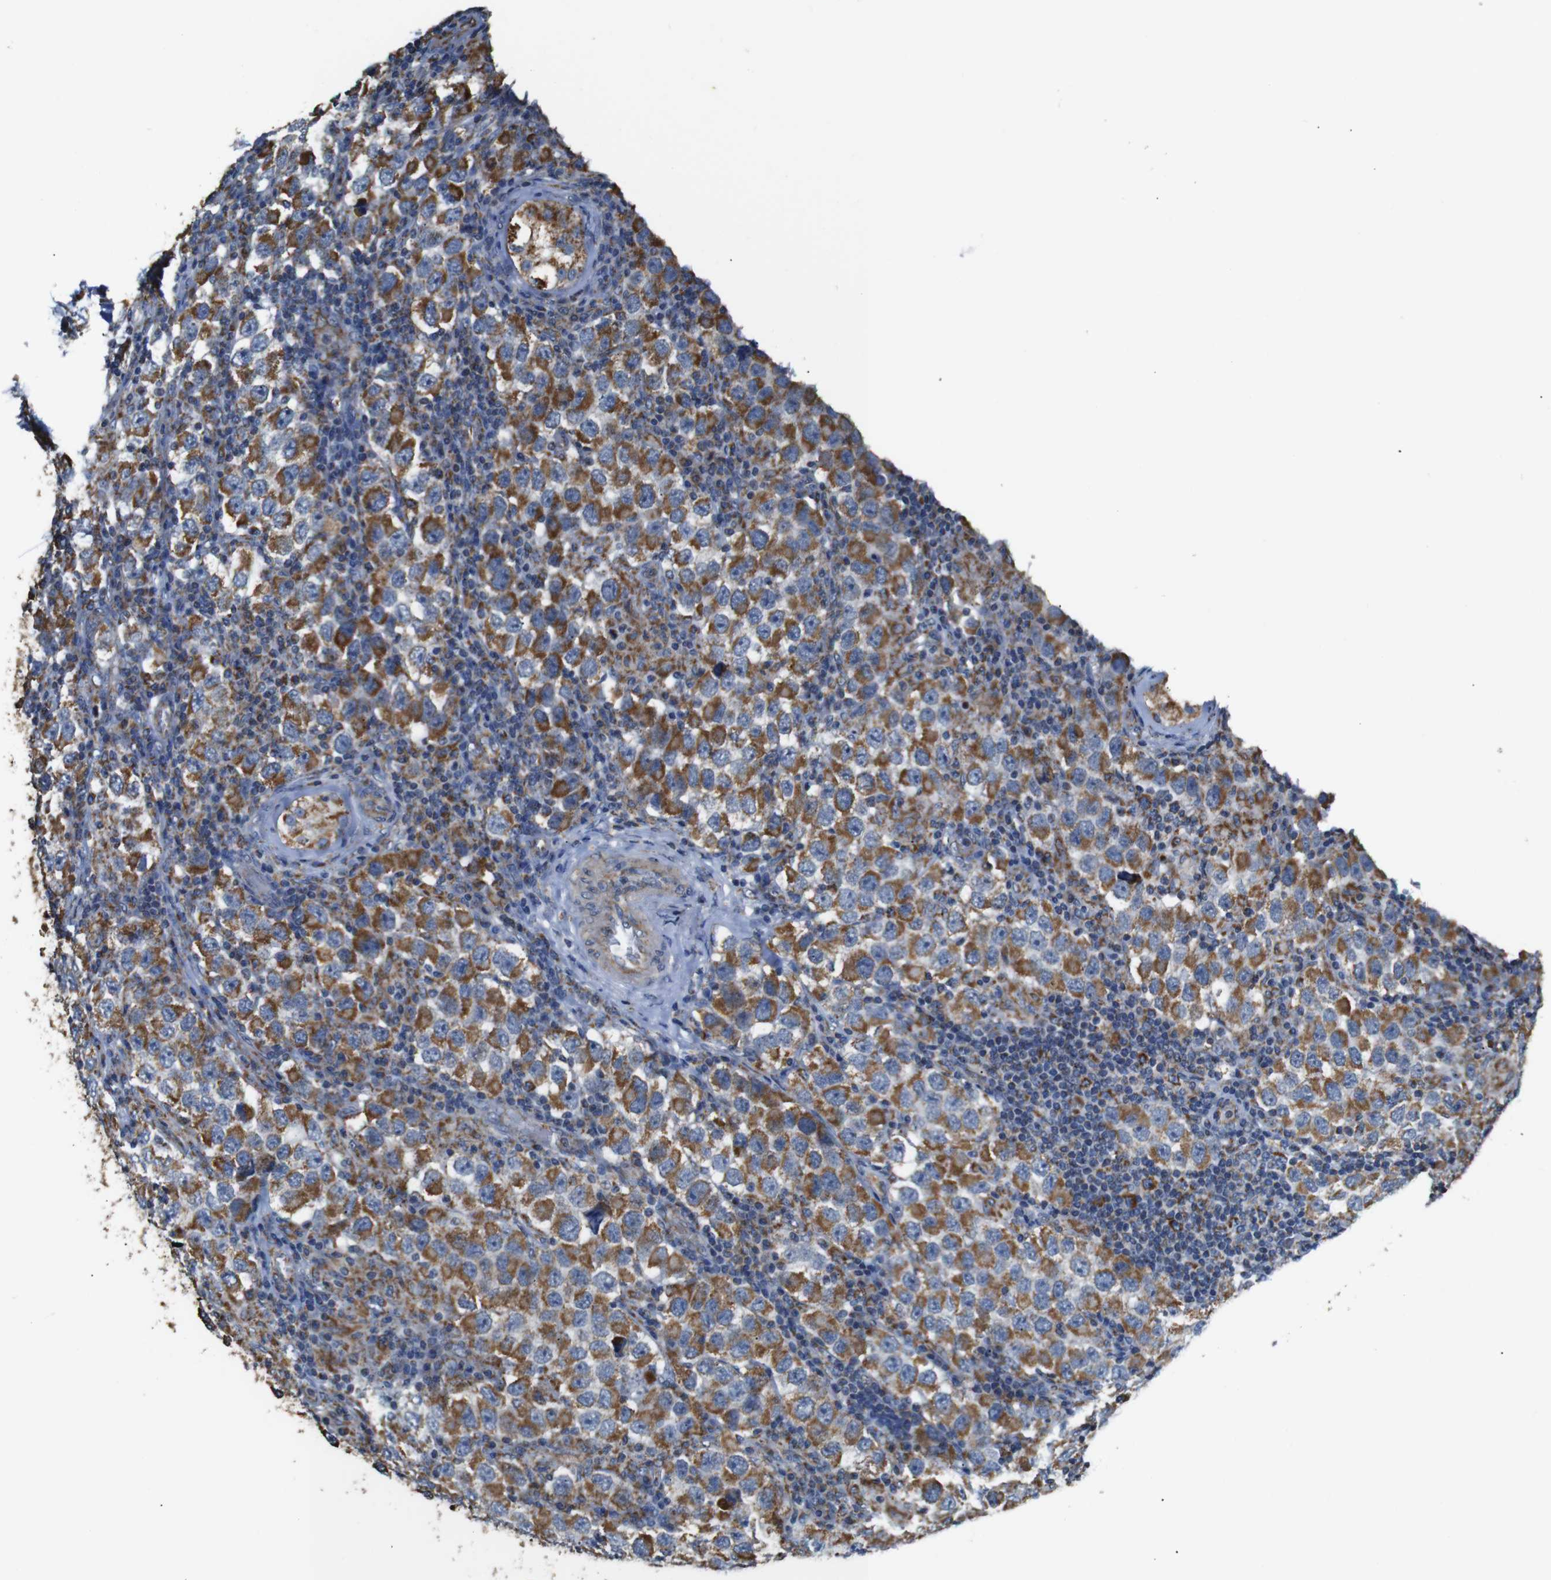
{"staining": {"intensity": "moderate", "quantity": ">75%", "location": "cytoplasmic/membranous"}, "tissue": "testis cancer", "cell_type": "Tumor cells", "image_type": "cancer", "snomed": [{"axis": "morphology", "description": "Carcinoma, Embryonal, NOS"}, {"axis": "topography", "description": "Testis"}], "caption": "Immunohistochemical staining of testis embryonal carcinoma displays moderate cytoplasmic/membranous protein expression in about >75% of tumor cells.", "gene": "NR3C2", "patient": {"sex": "male", "age": 21}}